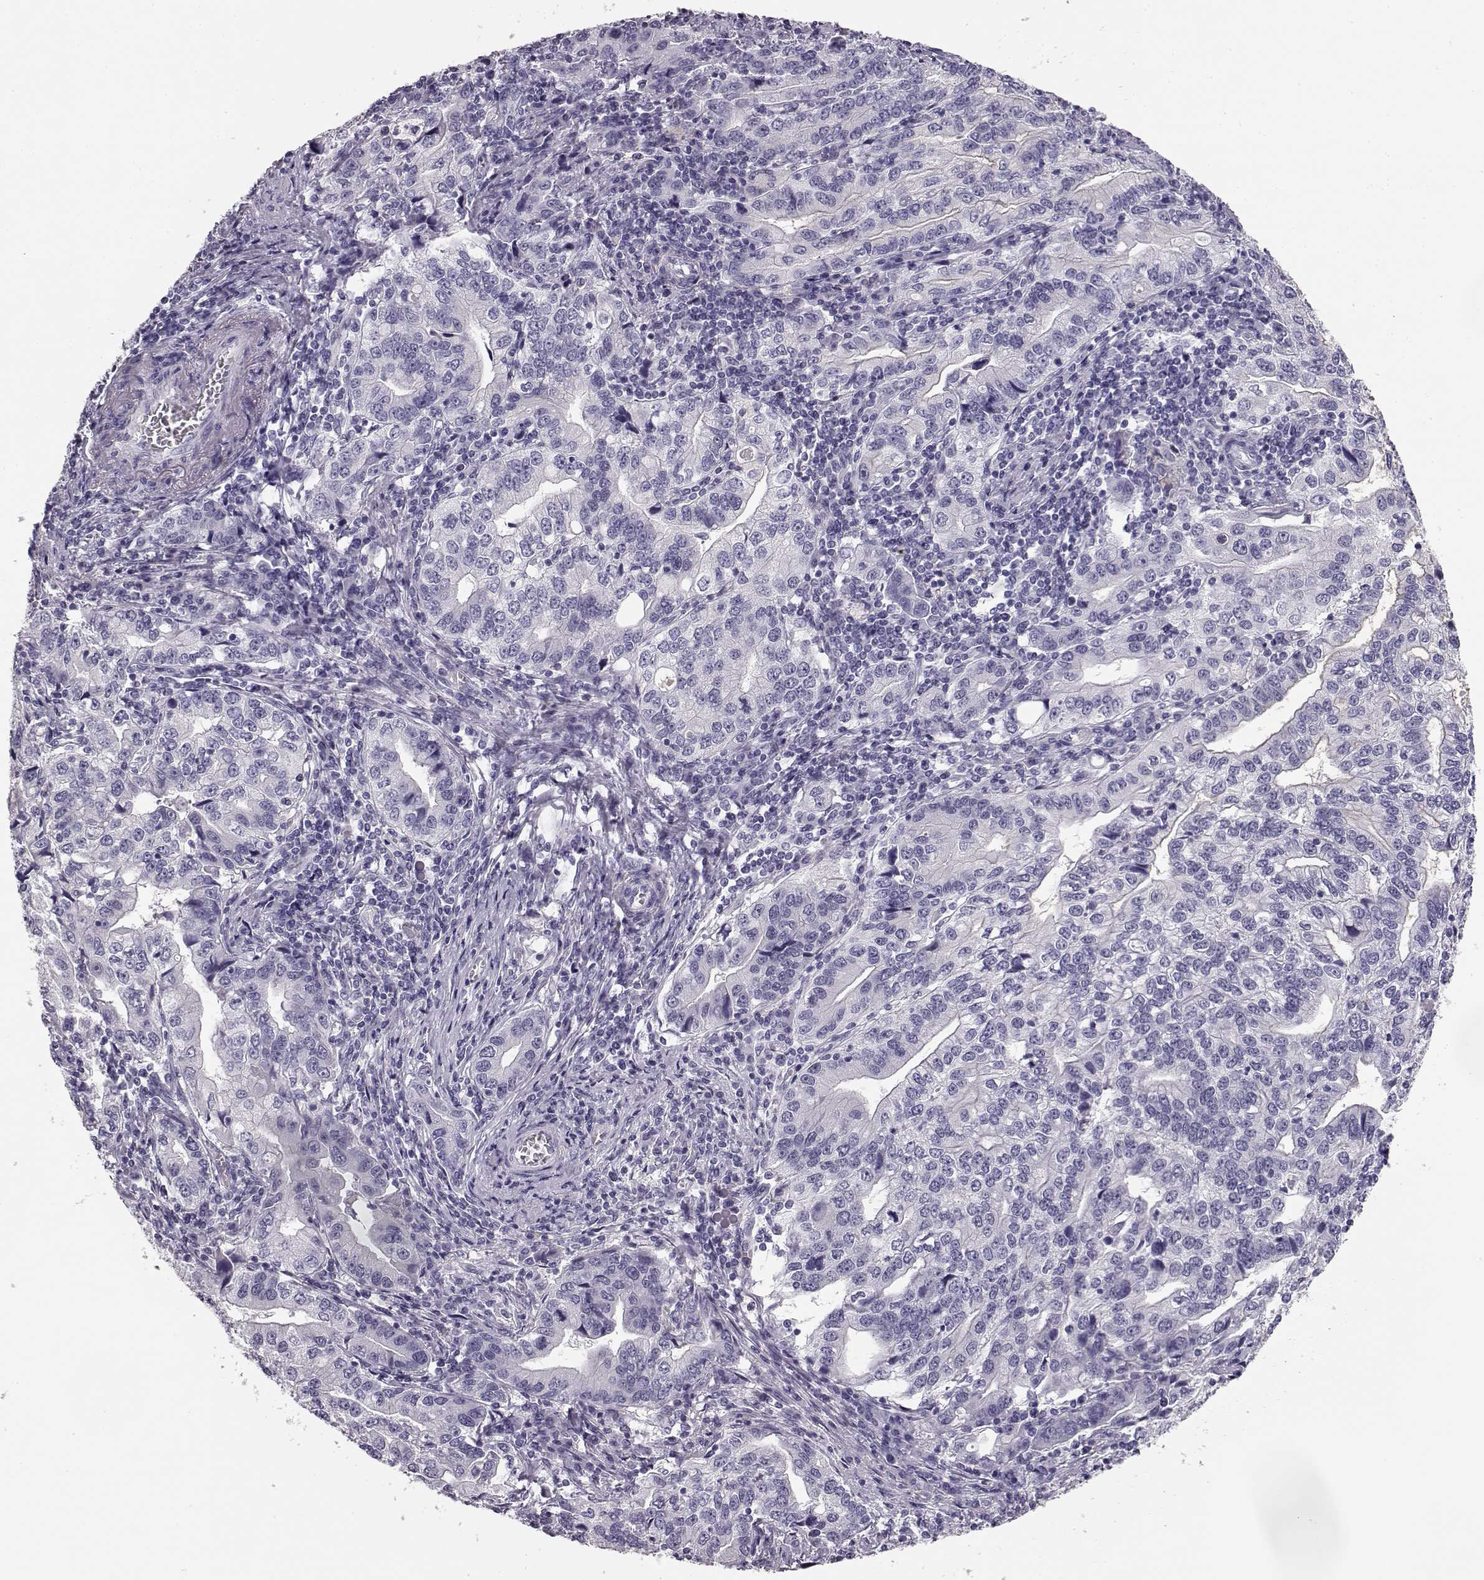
{"staining": {"intensity": "negative", "quantity": "none", "location": "none"}, "tissue": "stomach cancer", "cell_type": "Tumor cells", "image_type": "cancer", "snomed": [{"axis": "morphology", "description": "Adenocarcinoma, NOS"}, {"axis": "topography", "description": "Stomach, lower"}], "caption": "IHC of human stomach cancer (adenocarcinoma) displays no expression in tumor cells.", "gene": "BFSP2", "patient": {"sex": "female", "age": 72}}